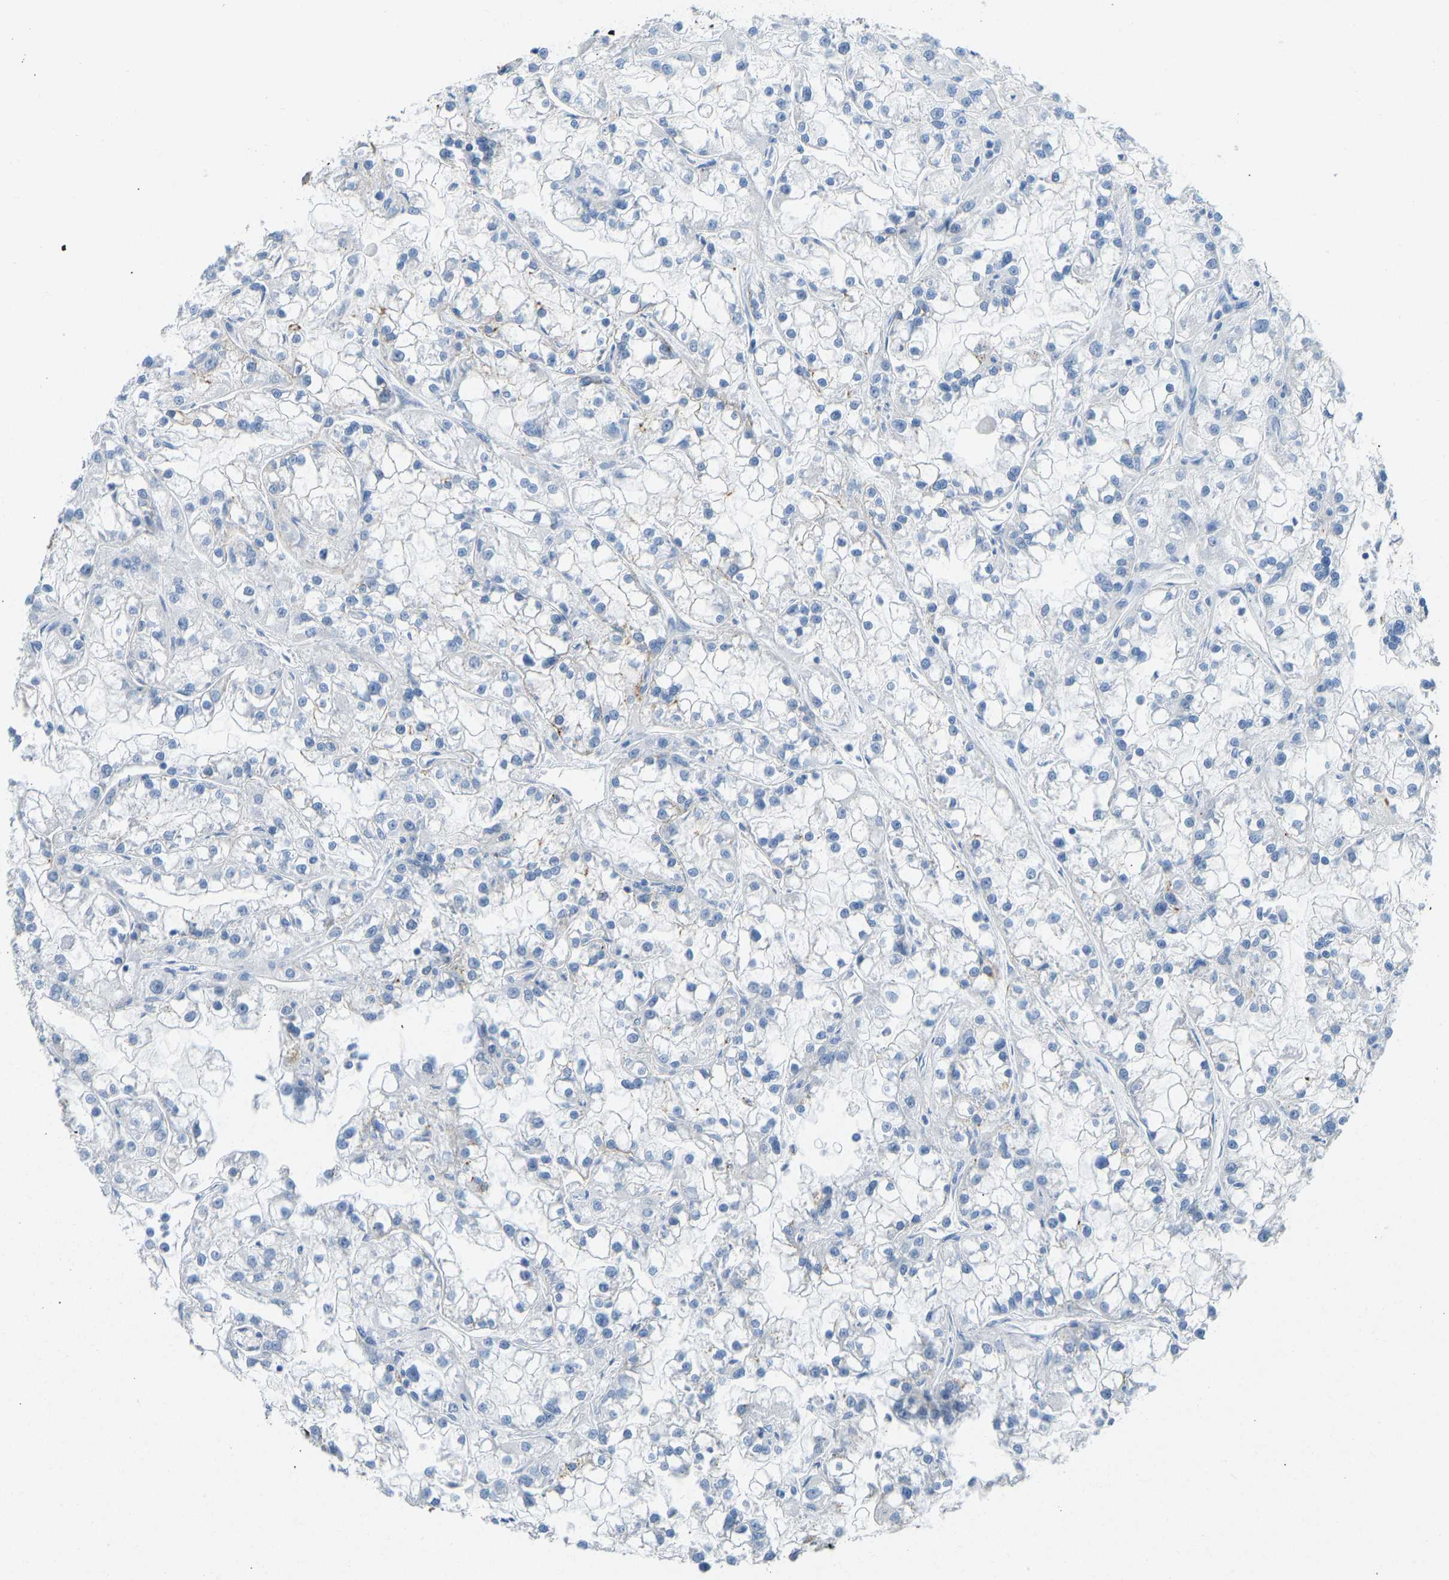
{"staining": {"intensity": "negative", "quantity": "none", "location": "none"}, "tissue": "renal cancer", "cell_type": "Tumor cells", "image_type": "cancer", "snomed": [{"axis": "morphology", "description": "Adenocarcinoma, NOS"}, {"axis": "topography", "description": "Kidney"}], "caption": "DAB (3,3'-diaminobenzidine) immunohistochemical staining of renal cancer reveals no significant staining in tumor cells. (Brightfield microscopy of DAB immunohistochemistry (IHC) at high magnification).", "gene": "ATP1A1", "patient": {"sex": "female", "age": 52}}